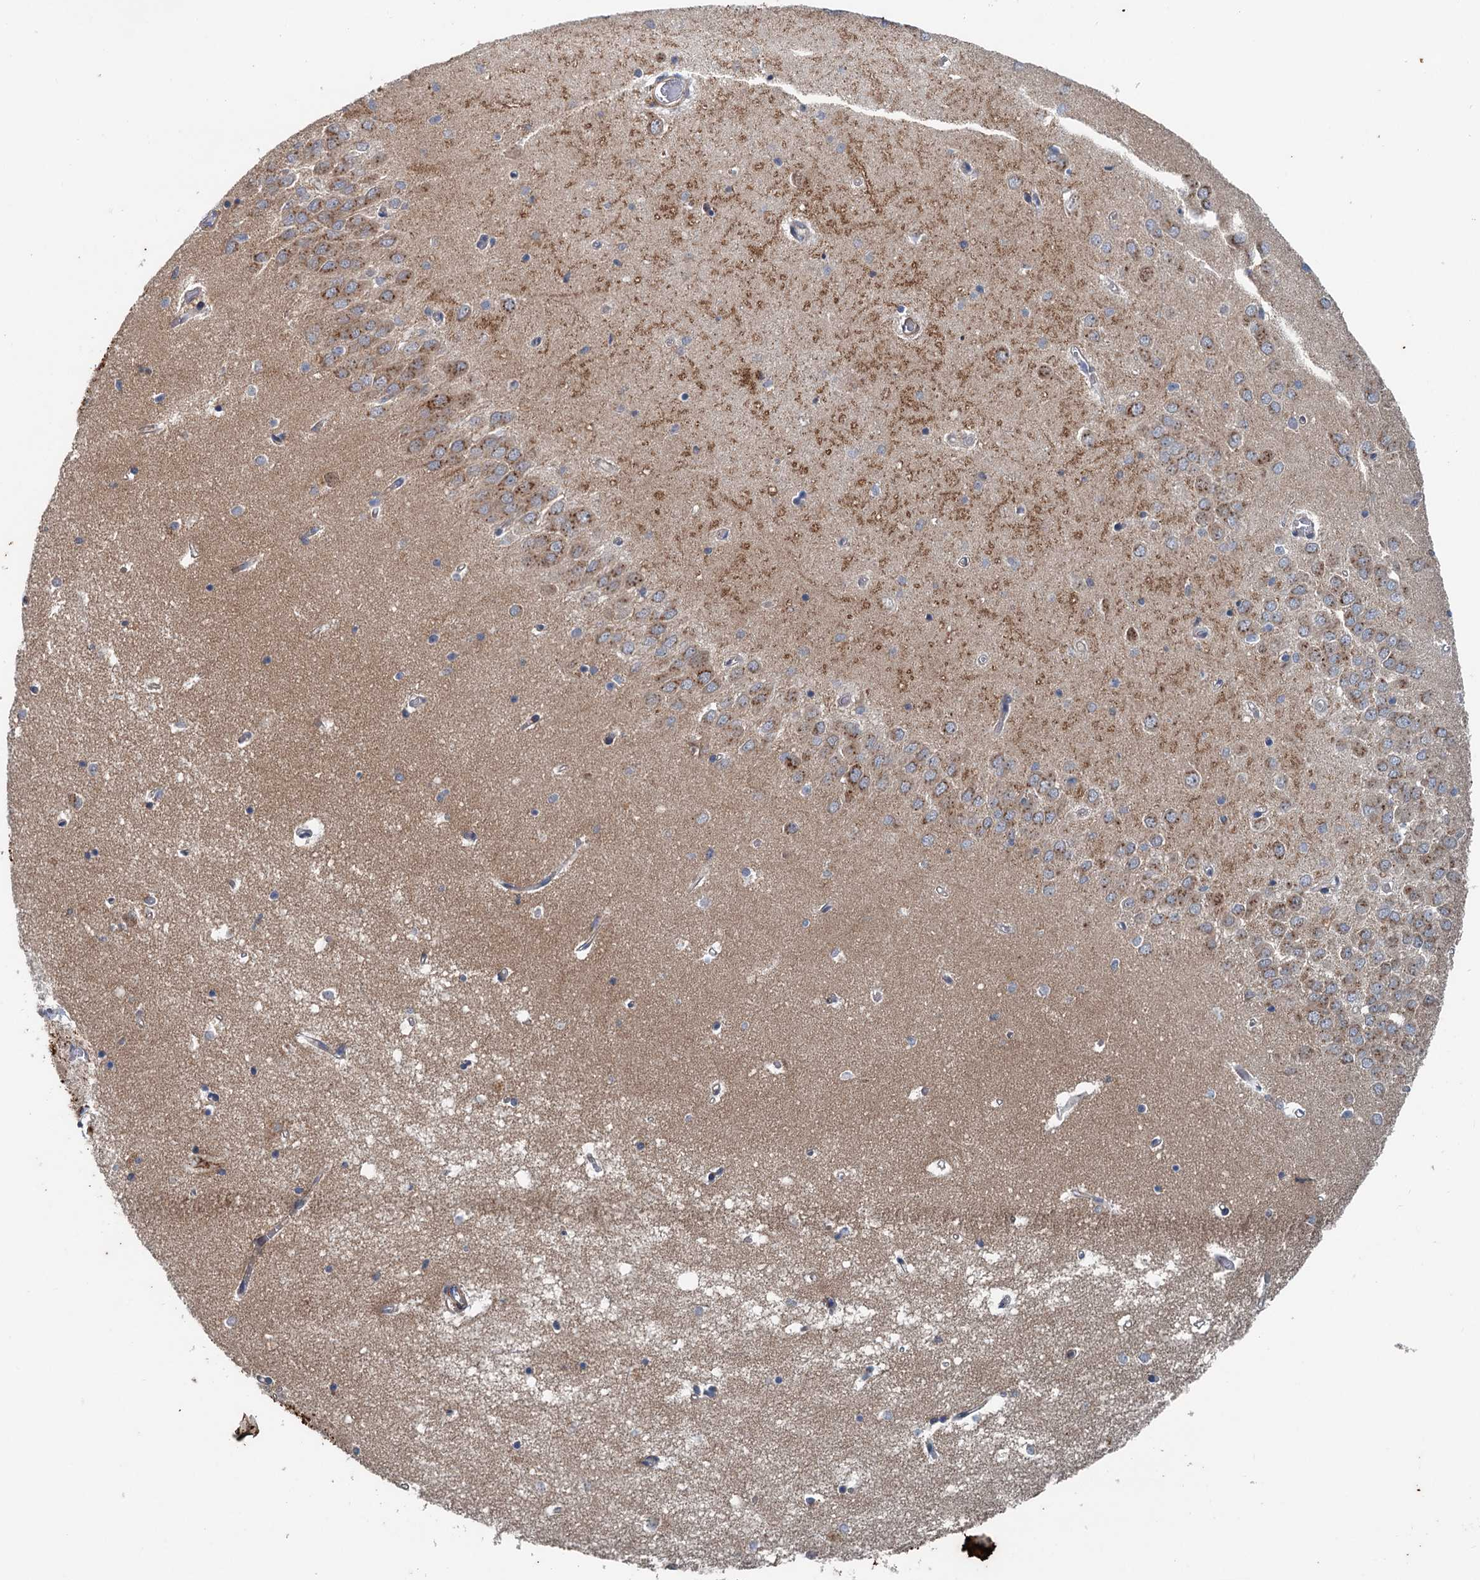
{"staining": {"intensity": "weak", "quantity": "<25%", "location": "cytoplasmic/membranous"}, "tissue": "hippocampus", "cell_type": "Glial cells", "image_type": "normal", "snomed": [{"axis": "morphology", "description": "Normal tissue, NOS"}, {"axis": "topography", "description": "Hippocampus"}], "caption": "Benign hippocampus was stained to show a protein in brown. There is no significant positivity in glial cells. The staining was performed using DAB to visualize the protein expression in brown, while the nuclei were stained in blue with hematoxylin (Magnification: 20x).", "gene": "TEDC1", "patient": {"sex": "male", "age": 70}}